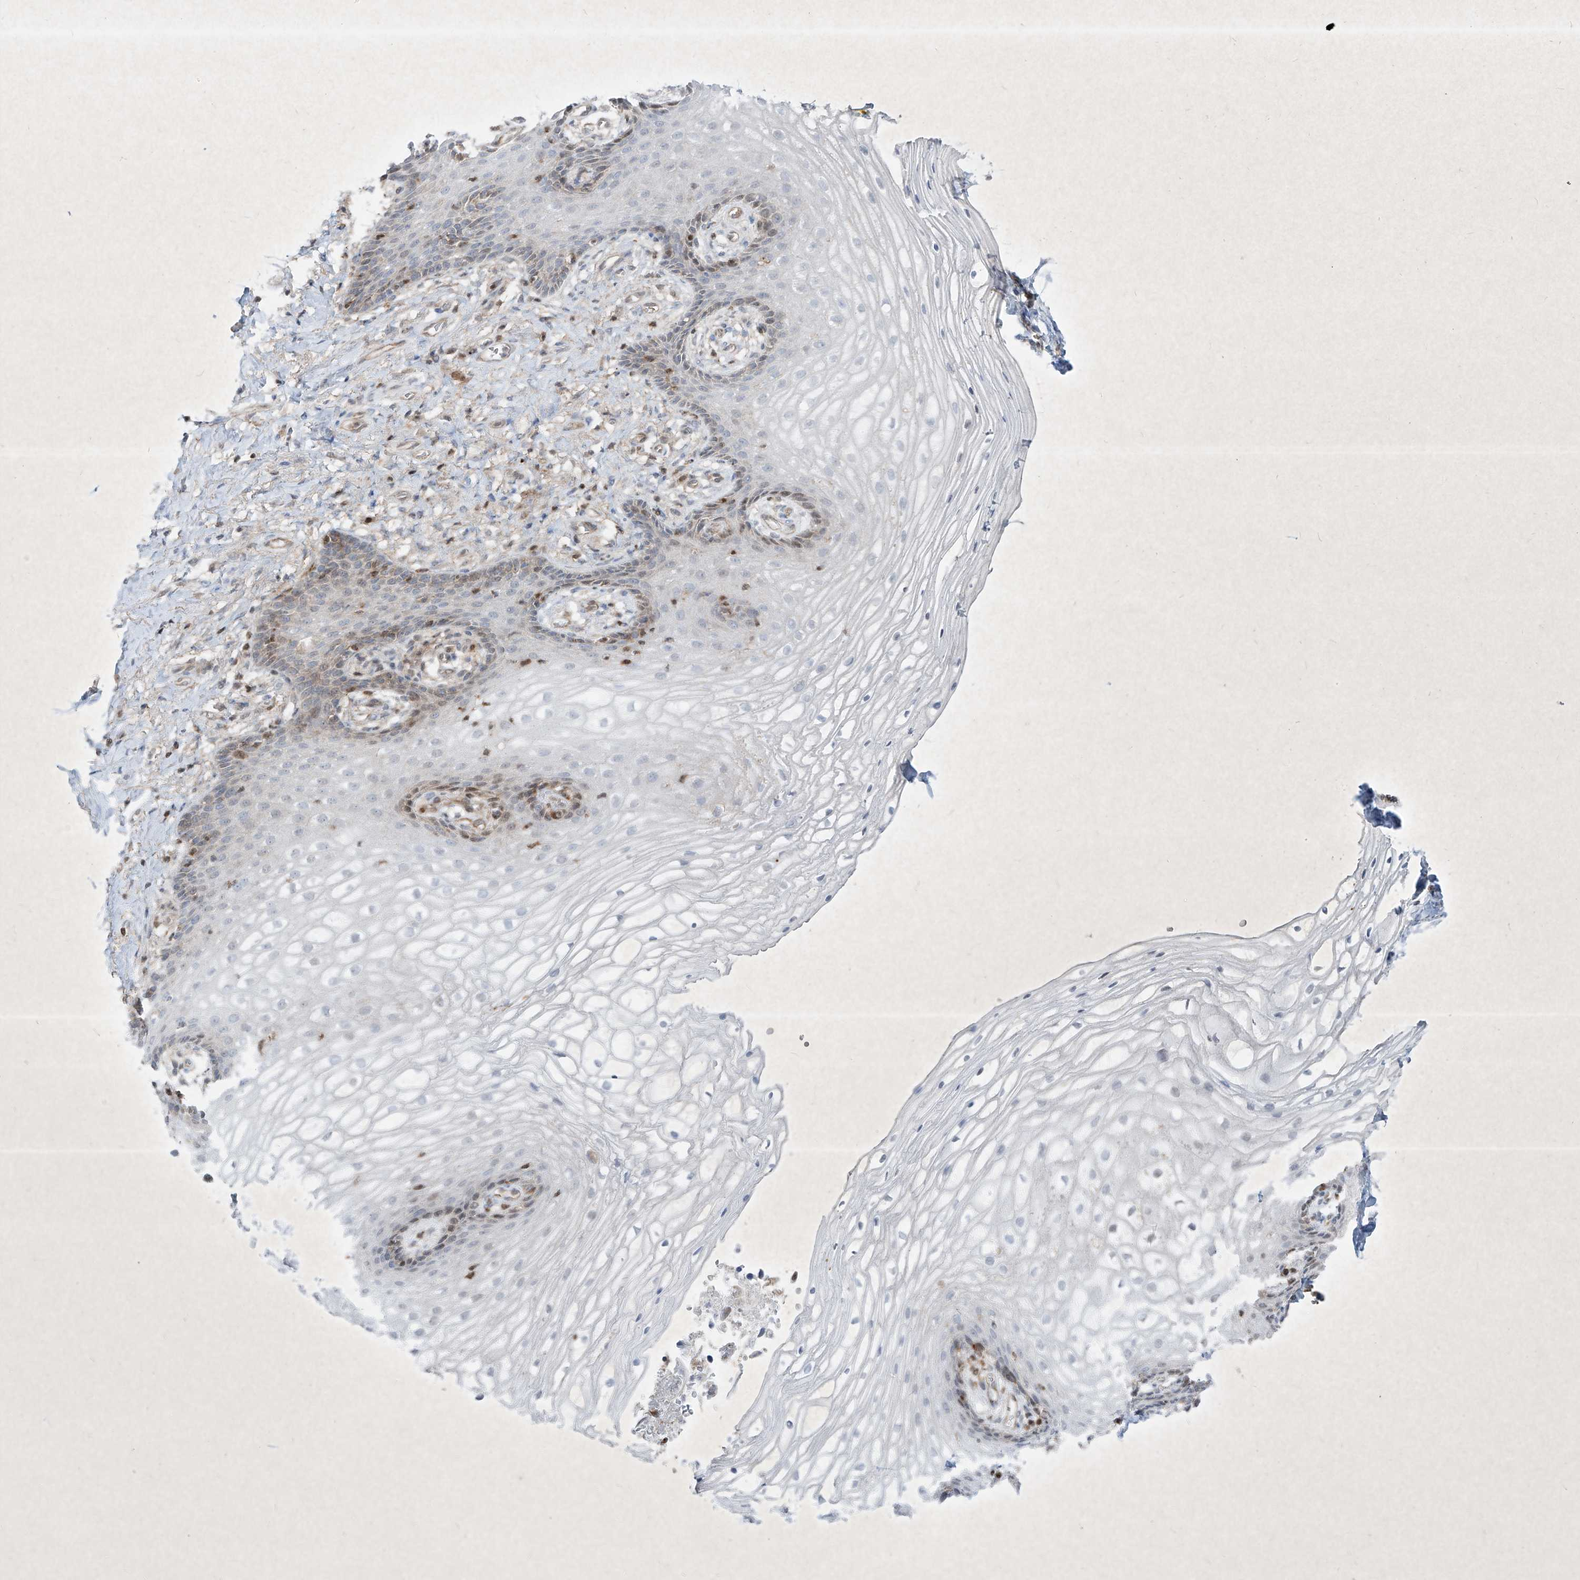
{"staining": {"intensity": "weak", "quantity": "<25%", "location": "nuclear"}, "tissue": "vagina", "cell_type": "Squamous epithelial cells", "image_type": "normal", "snomed": [{"axis": "morphology", "description": "Normal tissue, NOS"}, {"axis": "topography", "description": "Vagina"}], "caption": "High power microscopy histopathology image of an immunohistochemistry (IHC) histopathology image of unremarkable vagina, revealing no significant expression in squamous epithelial cells.", "gene": "PSMB10", "patient": {"sex": "female", "age": 60}}